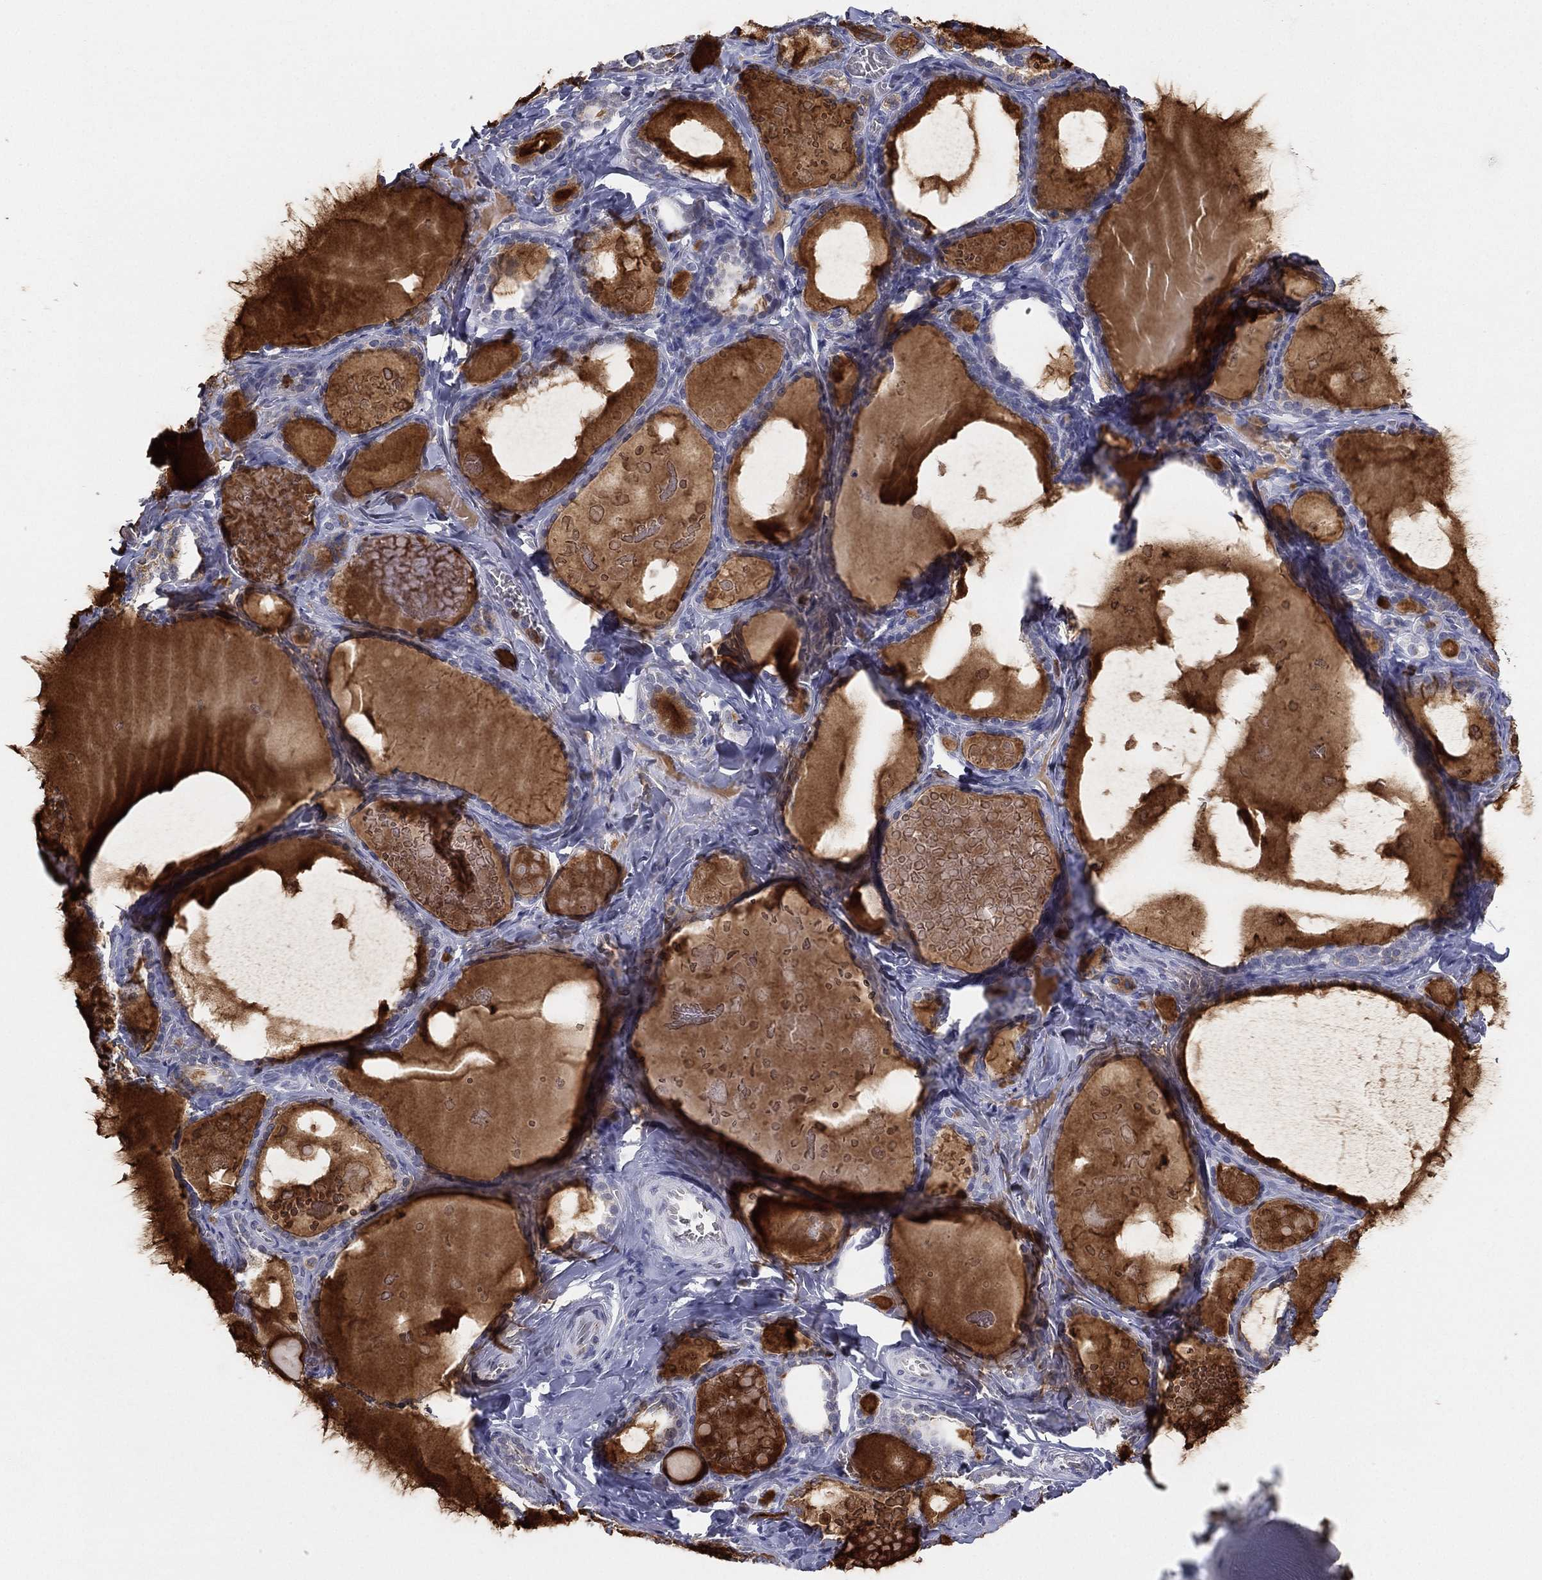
{"staining": {"intensity": "negative", "quantity": "none", "location": "none"}, "tissue": "thyroid gland", "cell_type": "Glandular cells", "image_type": "normal", "snomed": [{"axis": "morphology", "description": "Normal tissue, NOS"}, {"axis": "topography", "description": "Thyroid gland"}], "caption": "Immunohistochemistry image of unremarkable thyroid gland stained for a protein (brown), which demonstrates no positivity in glandular cells.", "gene": "CD177", "patient": {"sex": "female", "age": 56}}